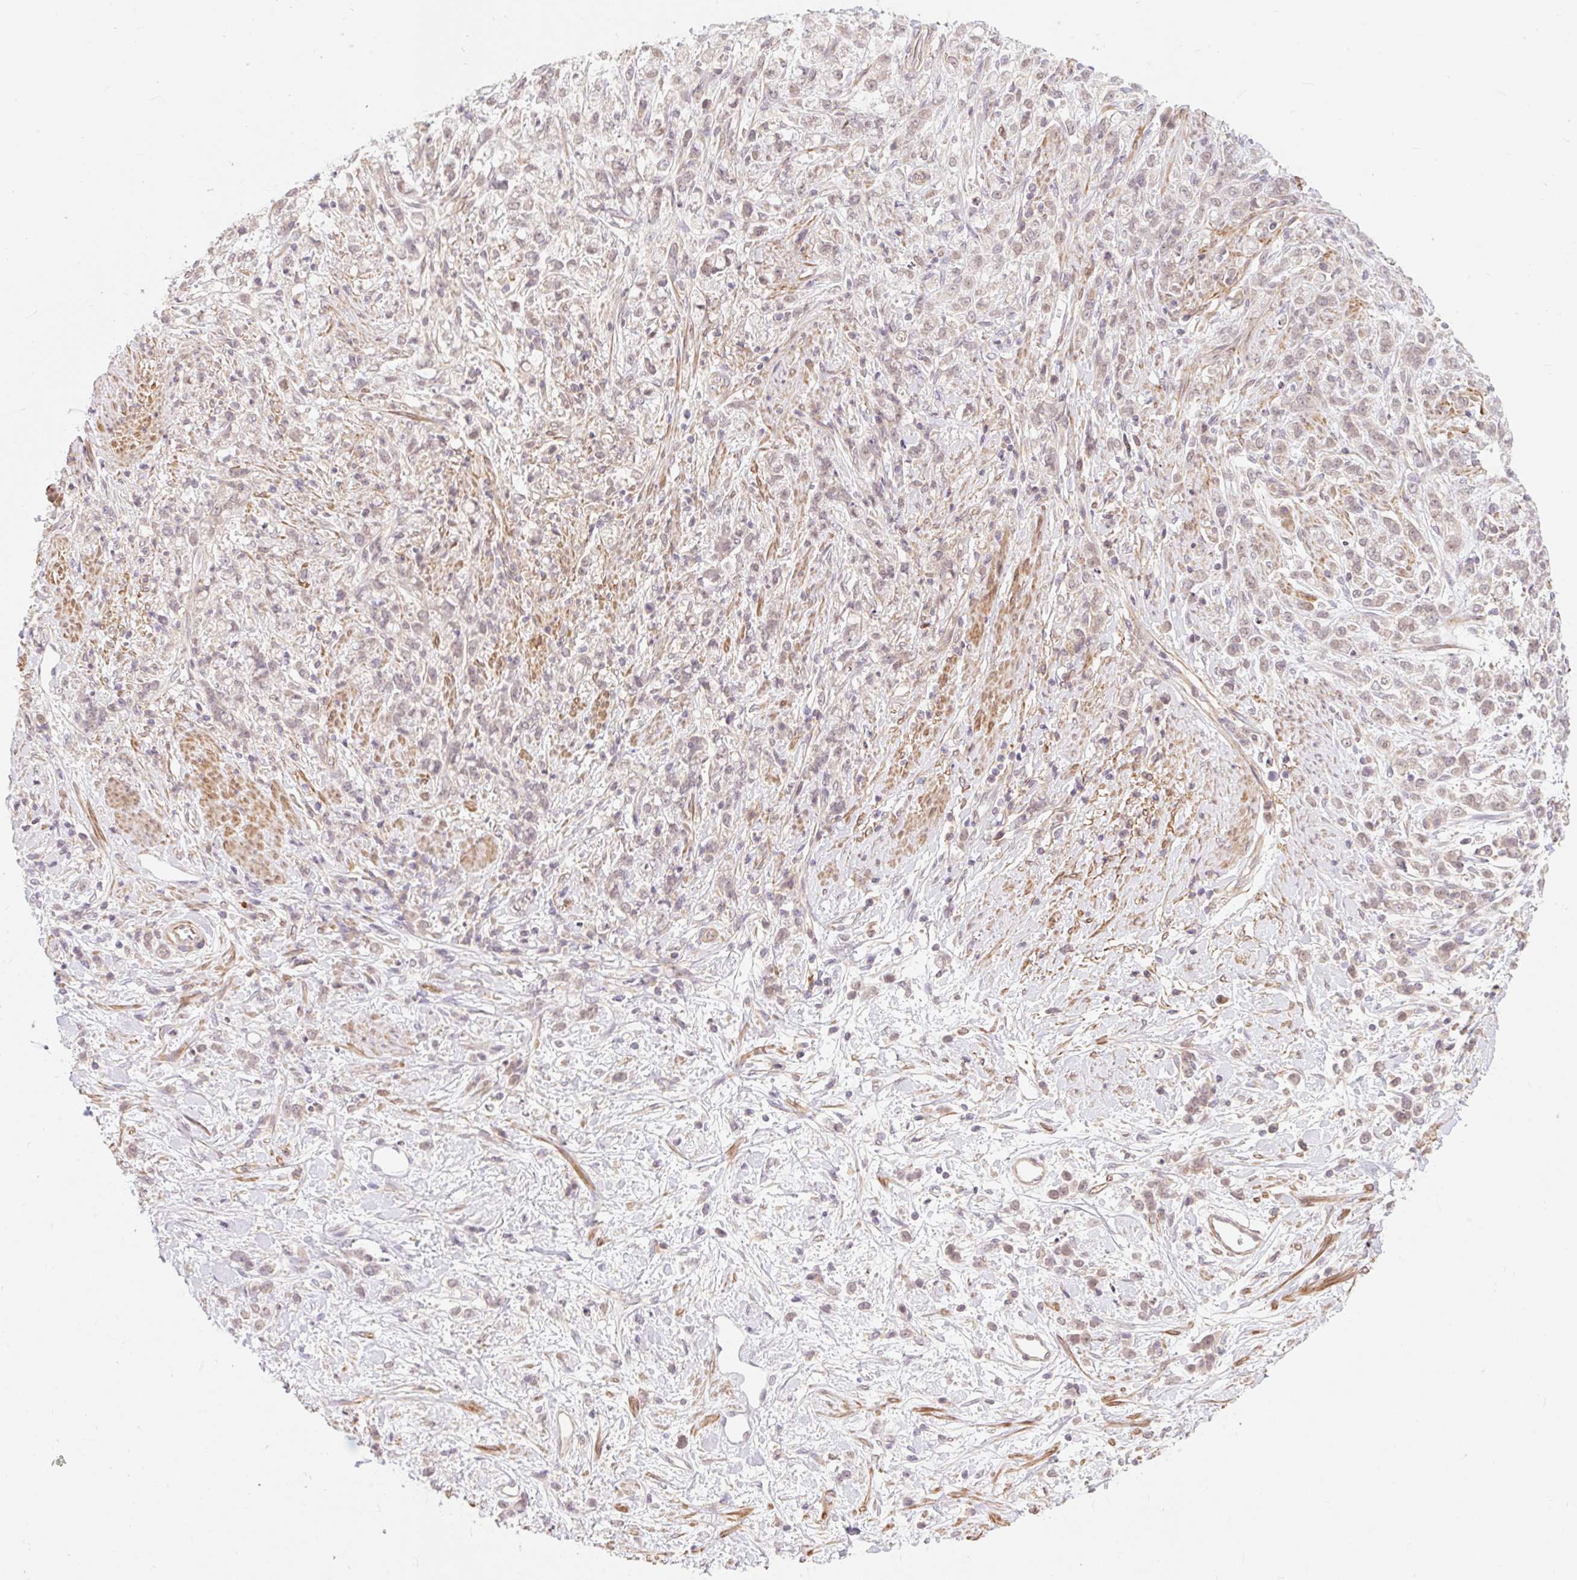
{"staining": {"intensity": "negative", "quantity": "none", "location": "none"}, "tissue": "stomach cancer", "cell_type": "Tumor cells", "image_type": "cancer", "snomed": [{"axis": "morphology", "description": "Adenocarcinoma, NOS"}, {"axis": "topography", "description": "Stomach"}], "caption": "This is an IHC histopathology image of adenocarcinoma (stomach). There is no expression in tumor cells.", "gene": "EMC10", "patient": {"sex": "female", "age": 60}}